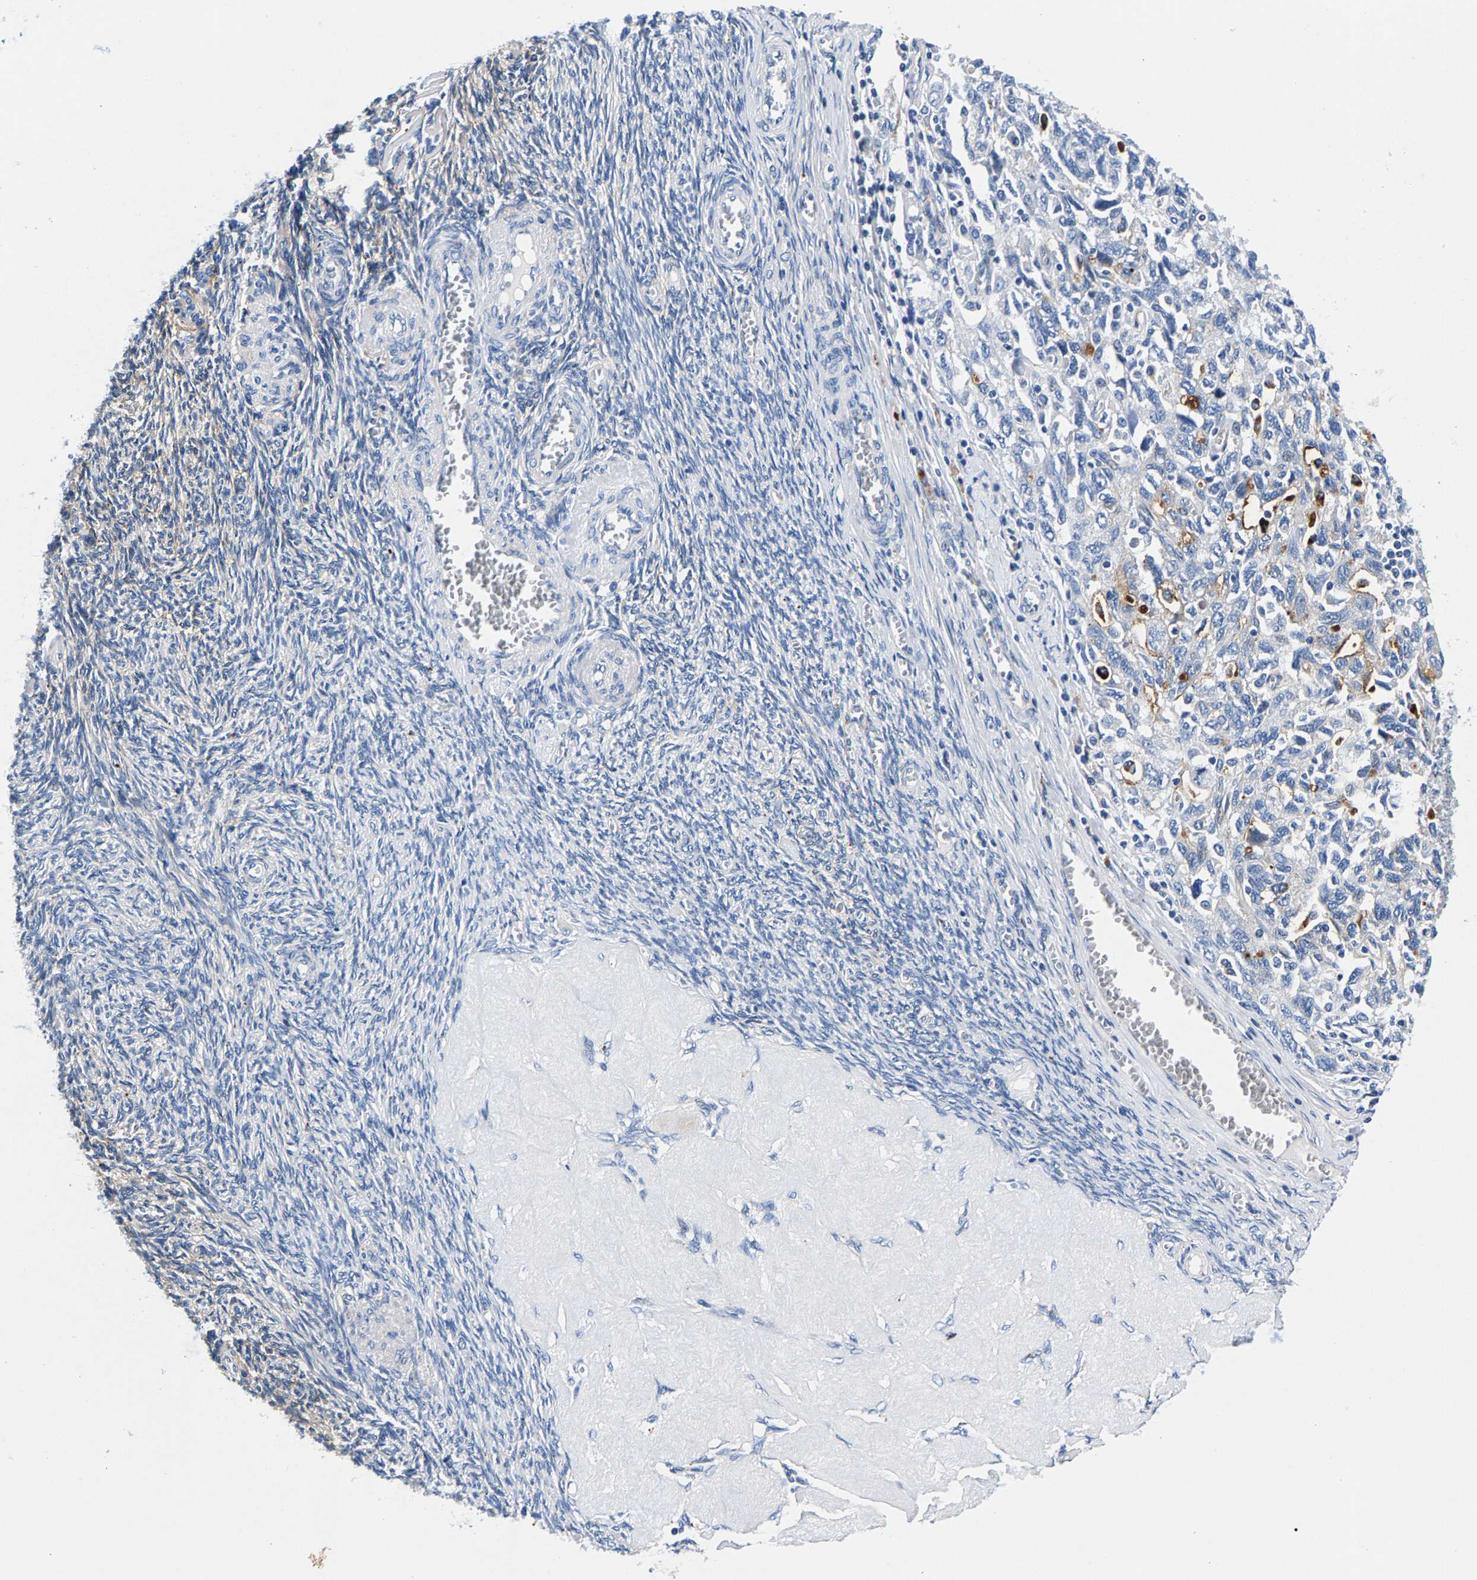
{"staining": {"intensity": "negative", "quantity": "none", "location": "none"}, "tissue": "ovarian cancer", "cell_type": "Tumor cells", "image_type": "cancer", "snomed": [{"axis": "morphology", "description": "Carcinoma, NOS"}, {"axis": "morphology", "description": "Cystadenocarcinoma, serous, NOS"}, {"axis": "topography", "description": "Ovary"}], "caption": "Immunohistochemistry of ovarian carcinoma displays no expression in tumor cells.", "gene": "P2RY4", "patient": {"sex": "female", "age": 69}}